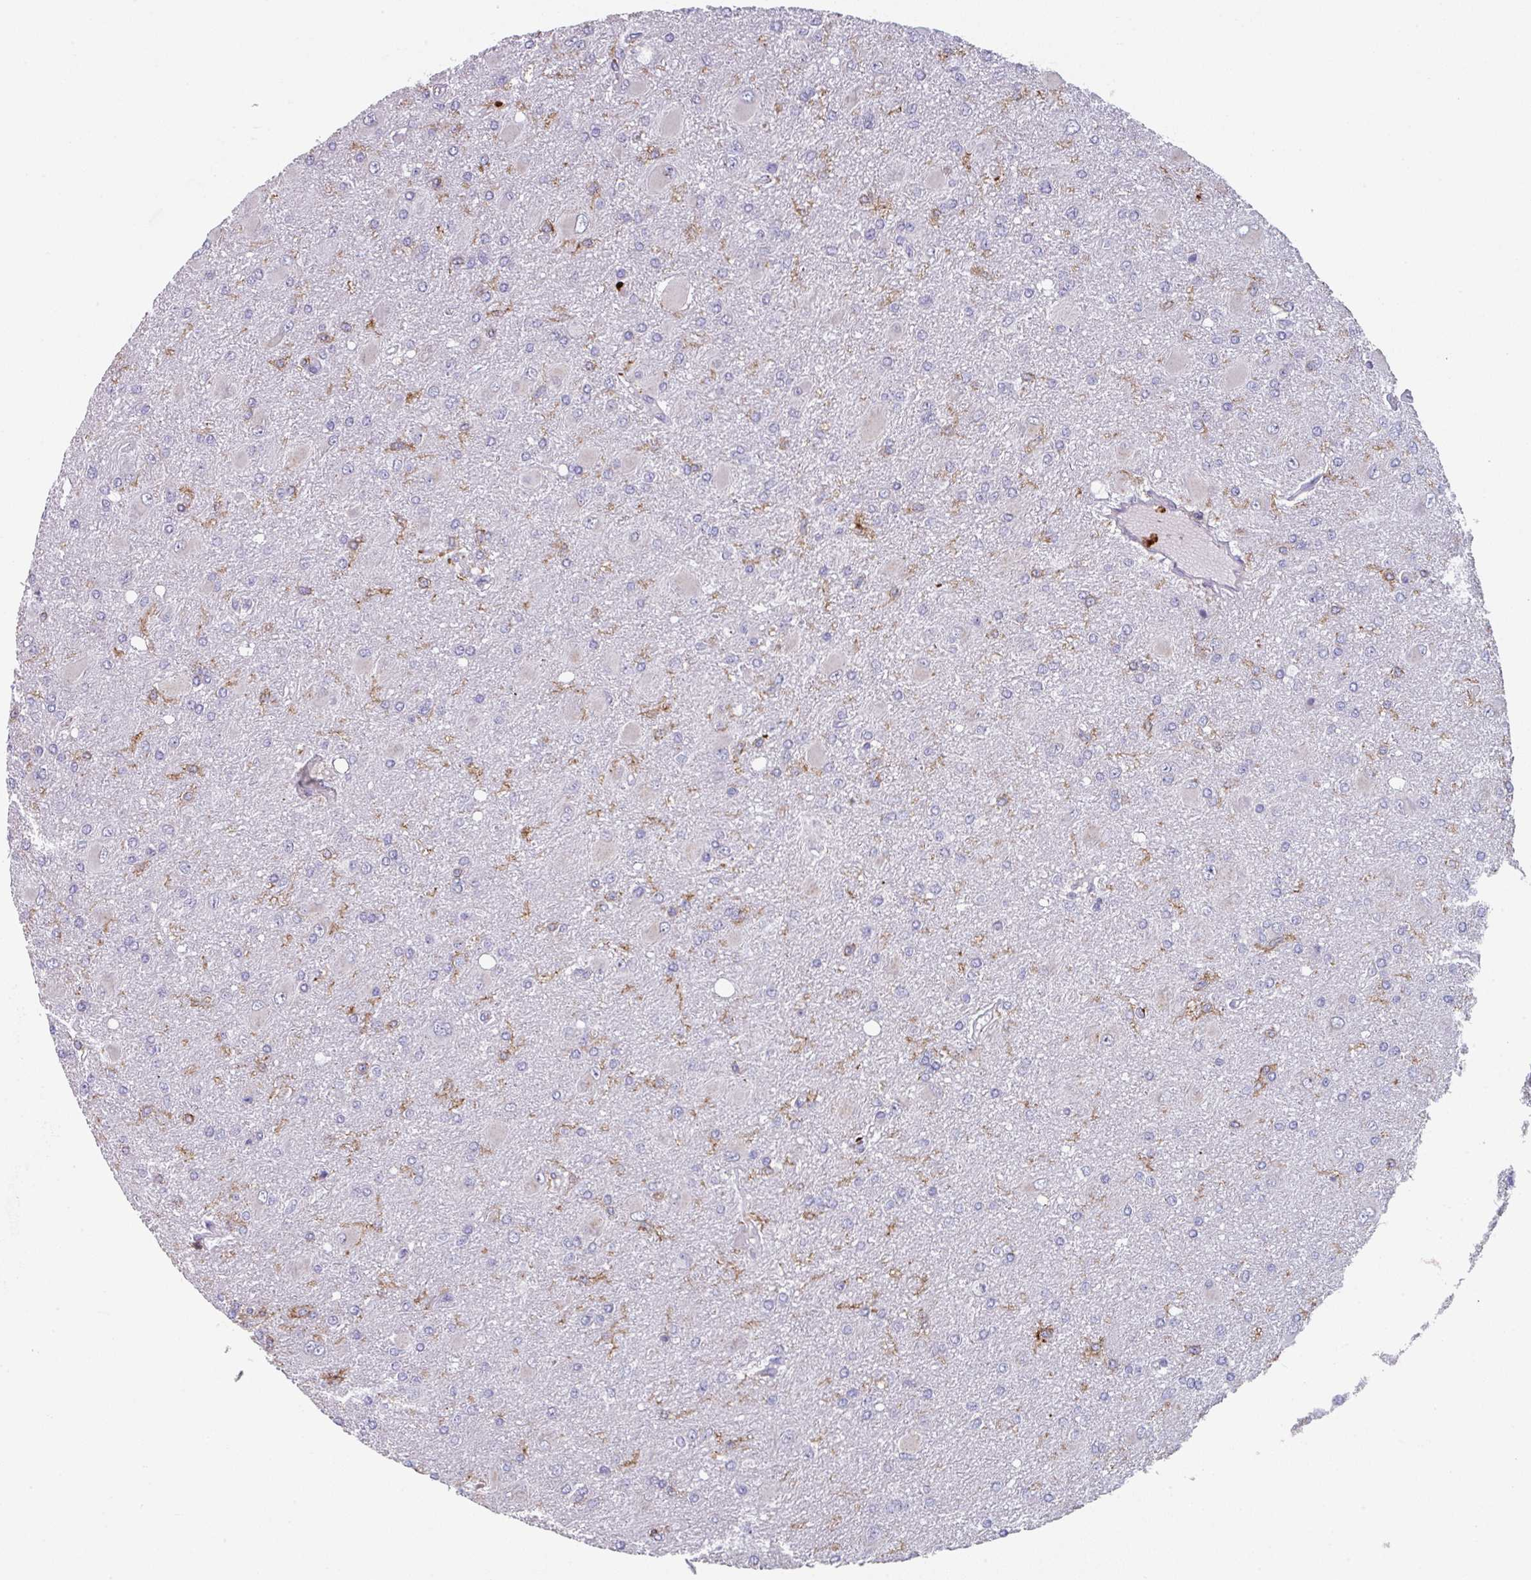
{"staining": {"intensity": "negative", "quantity": "none", "location": "none"}, "tissue": "glioma", "cell_type": "Tumor cells", "image_type": "cancer", "snomed": [{"axis": "morphology", "description": "Glioma, malignant, High grade"}, {"axis": "topography", "description": "Brain"}], "caption": "This image is of glioma stained with immunohistochemistry to label a protein in brown with the nuclei are counter-stained blue. There is no staining in tumor cells.", "gene": "EXOSC5", "patient": {"sex": "male", "age": 67}}